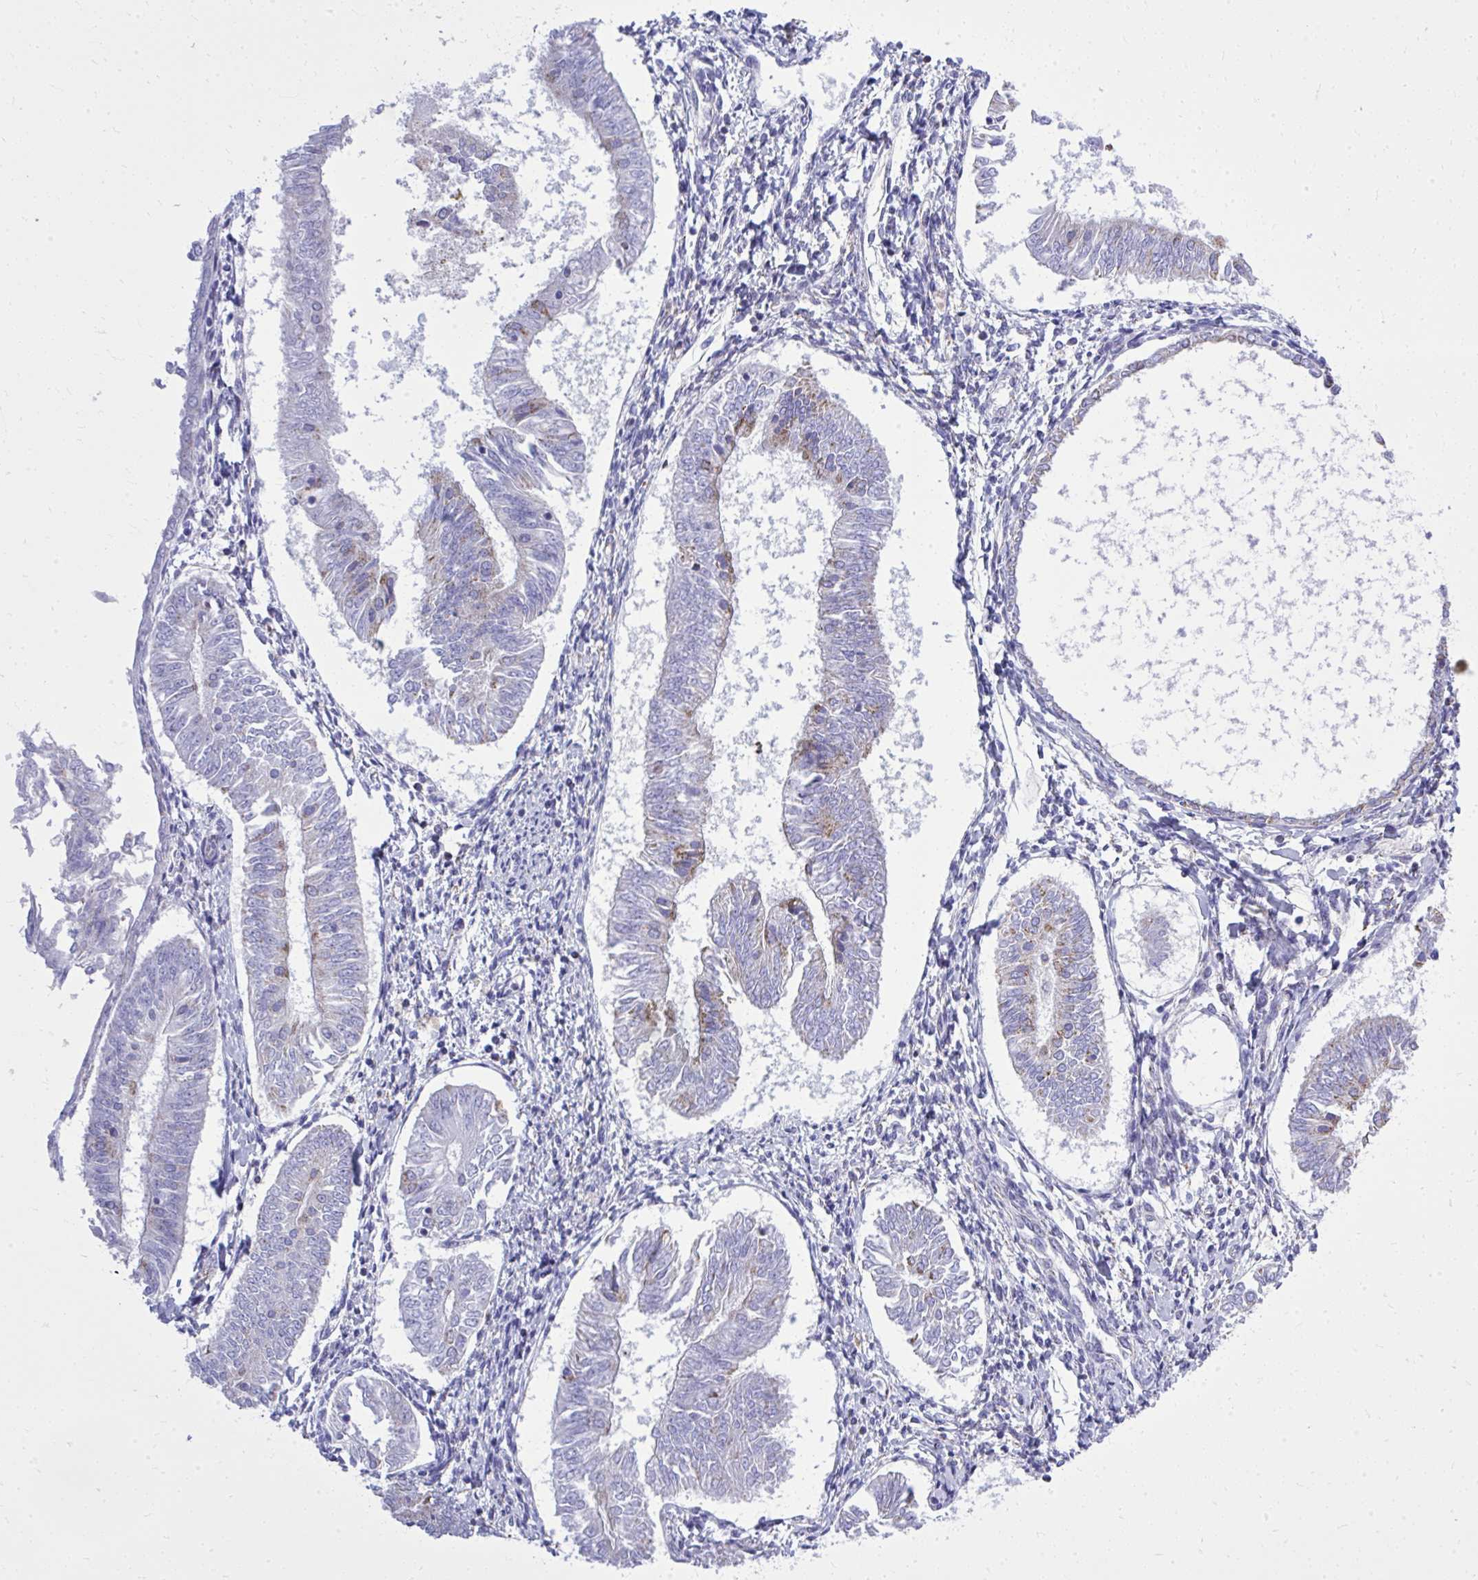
{"staining": {"intensity": "moderate", "quantity": "<25%", "location": "cytoplasmic/membranous"}, "tissue": "endometrial cancer", "cell_type": "Tumor cells", "image_type": "cancer", "snomed": [{"axis": "morphology", "description": "Adenocarcinoma, NOS"}, {"axis": "topography", "description": "Endometrium"}], "caption": "The photomicrograph reveals immunohistochemical staining of endometrial cancer (adenocarcinoma). There is moderate cytoplasmic/membranous expression is present in approximately <25% of tumor cells. (Brightfield microscopy of DAB IHC at high magnification).", "gene": "ZNF362", "patient": {"sex": "female", "age": 58}}